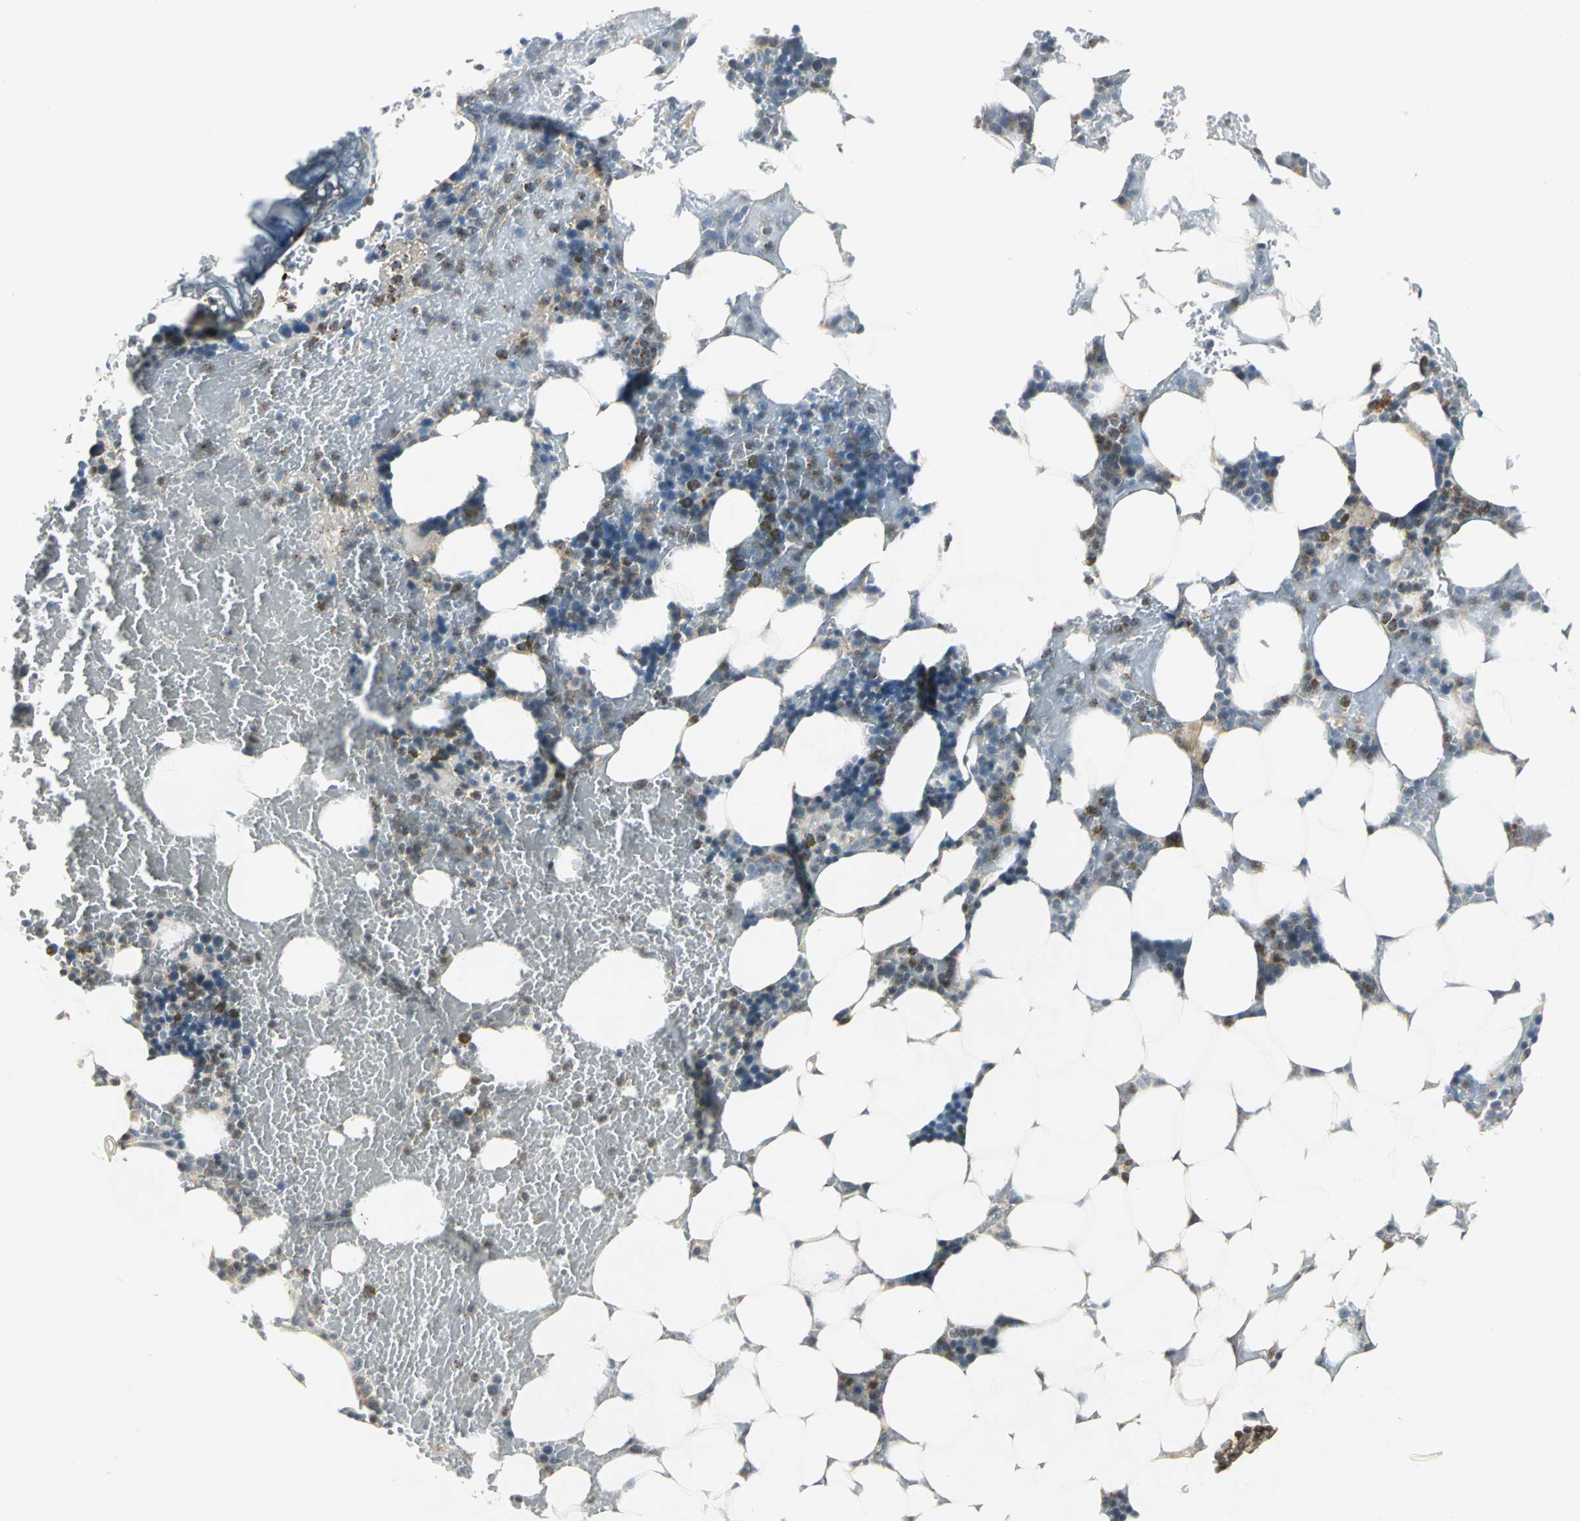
{"staining": {"intensity": "moderate", "quantity": "<25%", "location": "cytoplasmic/membranous"}, "tissue": "bone marrow", "cell_type": "Hematopoietic cells", "image_type": "normal", "snomed": [{"axis": "morphology", "description": "Normal tissue, NOS"}, {"axis": "topography", "description": "Bone marrow"}], "caption": "Immunohistochemical staining of benign human bone marrow displays low levels of moderate cytoplasmic/membranous staining in about <25% of hematopoietic cells.", "gene": "USP40", "patient": {"sex": "female", "age": 73}}